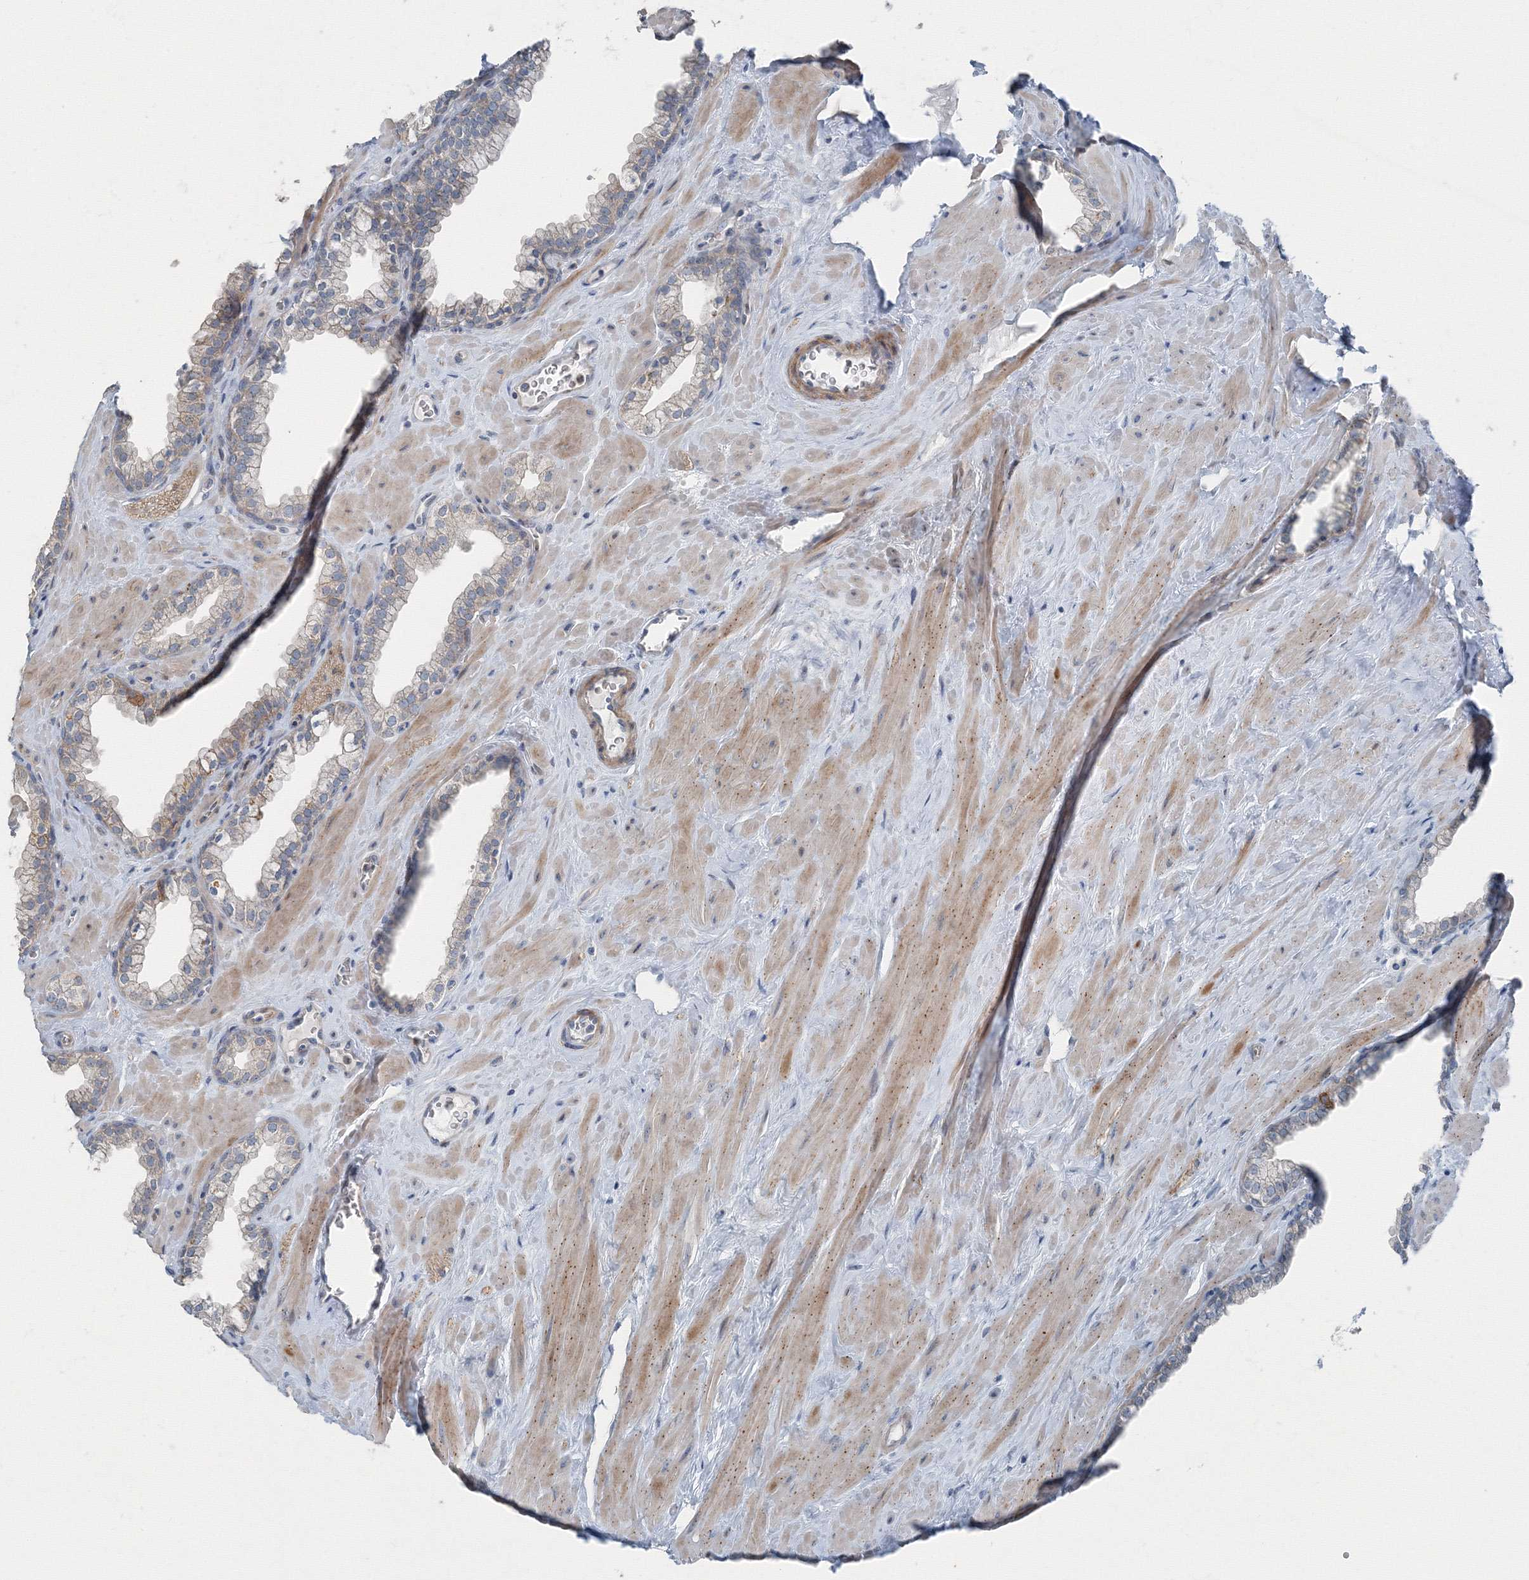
{"staining": {"intensity": "weak", "quantity": "<25%", "location": "cytoplasmic/membranous"}, "tissue": "prostate", "cell_type": "Glandular cells", "image_type": "normal", "snomed": [{"axis": "morphology", "description": "Normal tissue, NOS"}, {"axis": "morphology", "description": "Urothelial carcinoma, Low grade"}, {"axis": "topography", "description": "Urinary bladder"}, {"axis": "topography", "description": "Prostate"}], "caption": "Immunohistochemistry histopathology image of benign prostate: human prostate stained with DAB (3,3'-diaminobenzidine) exhibits no significant protein staining in glandular cells. (DAB IHC, high magnification).", "gene": "AASDH", "patient": {"sex": "male", "age": 60}}